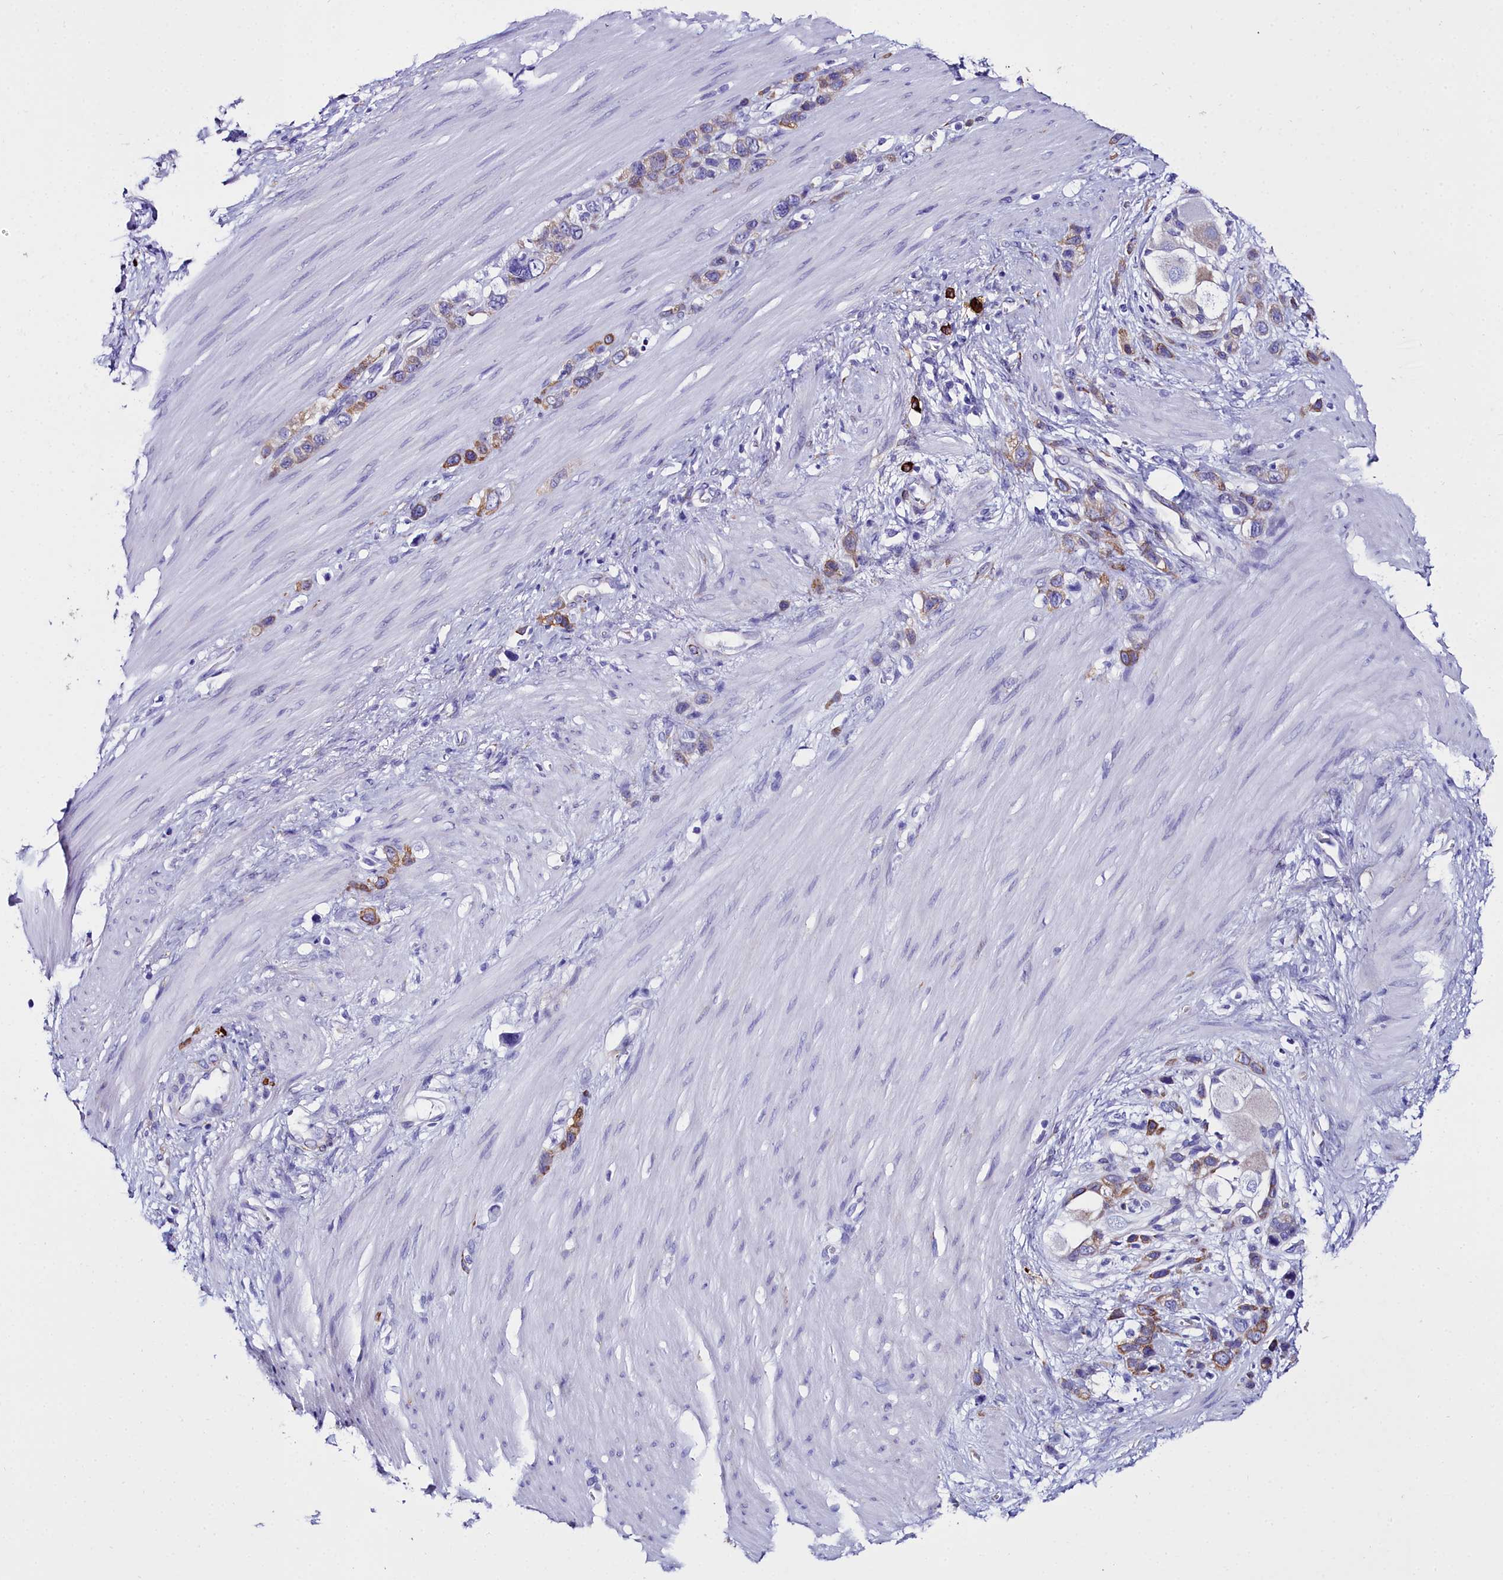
{"staining": {"intensity": "moderate", "quantity": ">75%", "location": "cytoplasmic/membranous"}, "tissue": "stomach cancer", "cell_type": "Tumor cells", "image_type": "cancer", "snomed": [{"axis": "morphology", "description": "Adenocarcinoma, NOS"}, {"axis": "morphology", "description": "Adenocarcinoma, High grade"}, {"axis": "topography", "description": "Stomach, upper"}, {"axis": "topography", "description": "Stomach, lower"}], "caption": "An image of human stomach cancer (adenocarcinoma) stained for a protein reveals moderate cytoplasmic/membranous brown staining in tumor cells. (Brightfield microscopy of DAB IHC at high magnification).", "gene": "TXNDC5", "patient": {"sex": "female", "age": 65}}